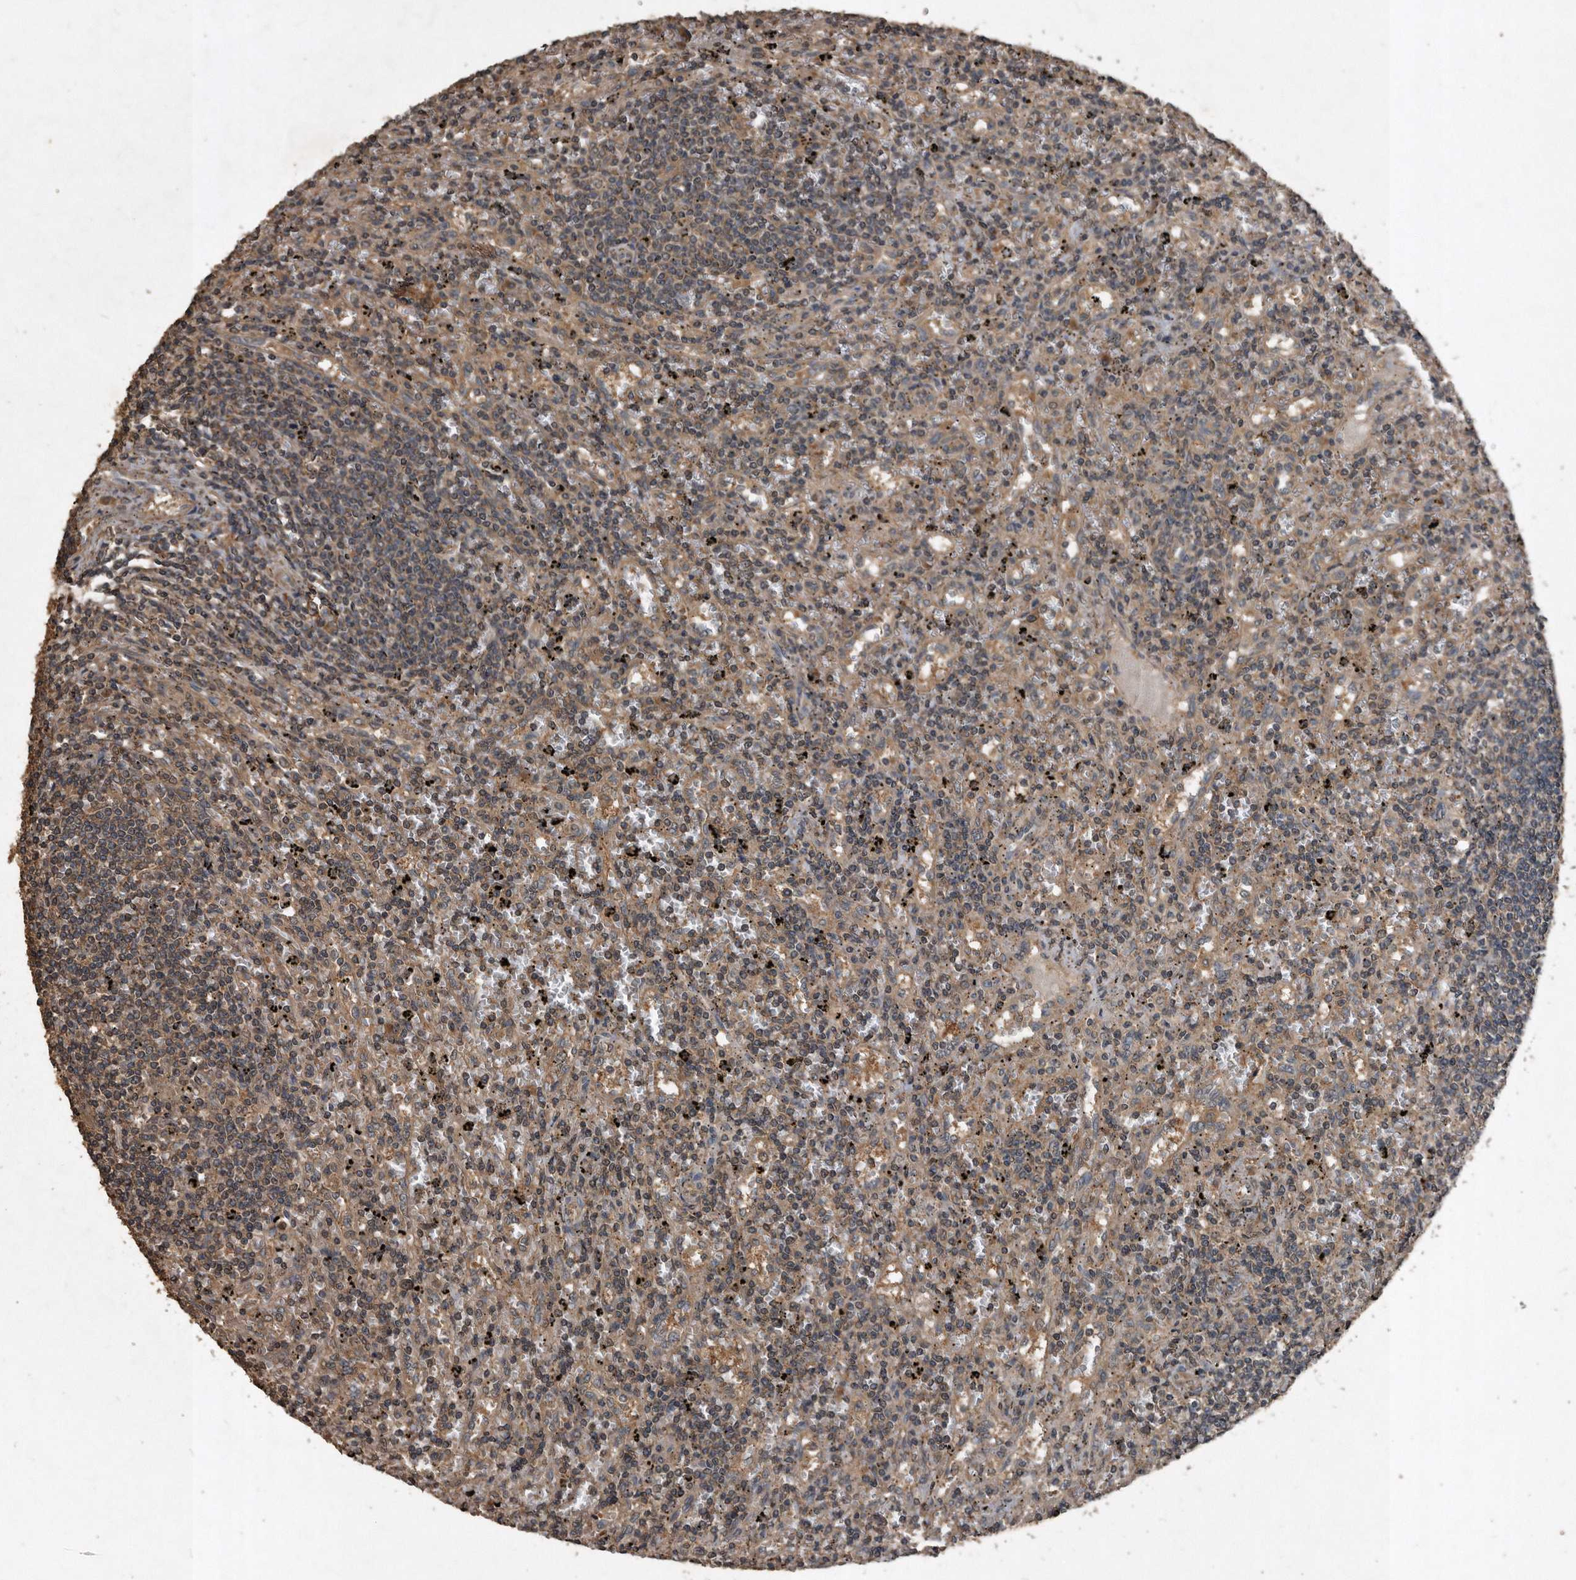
{"staining": {"intensity": "weak", "quantity": "25%-75%", "location": "cytoplasmic/membranous"}, "tissue": "lymphoma", "cell_type": "Tumor cells", "image_type": "cancer", "snomed": [{"axis": "morphology", "description": "Malignant lymphoma, non-Hodgkin's type, Low grade"}, {"axis": "topography", "description": "Spleen"}], "caption": "This histopathology image shows immunohistochemistry staining of human malignant lymphoma, non-Hodgkin's type (low-grade), with low weak cytoplasmic/membranous positivity in about 25%-75% of tumor cells.", "gene": "NRBP1", "patient": {"sex": "male", "age": 76}}